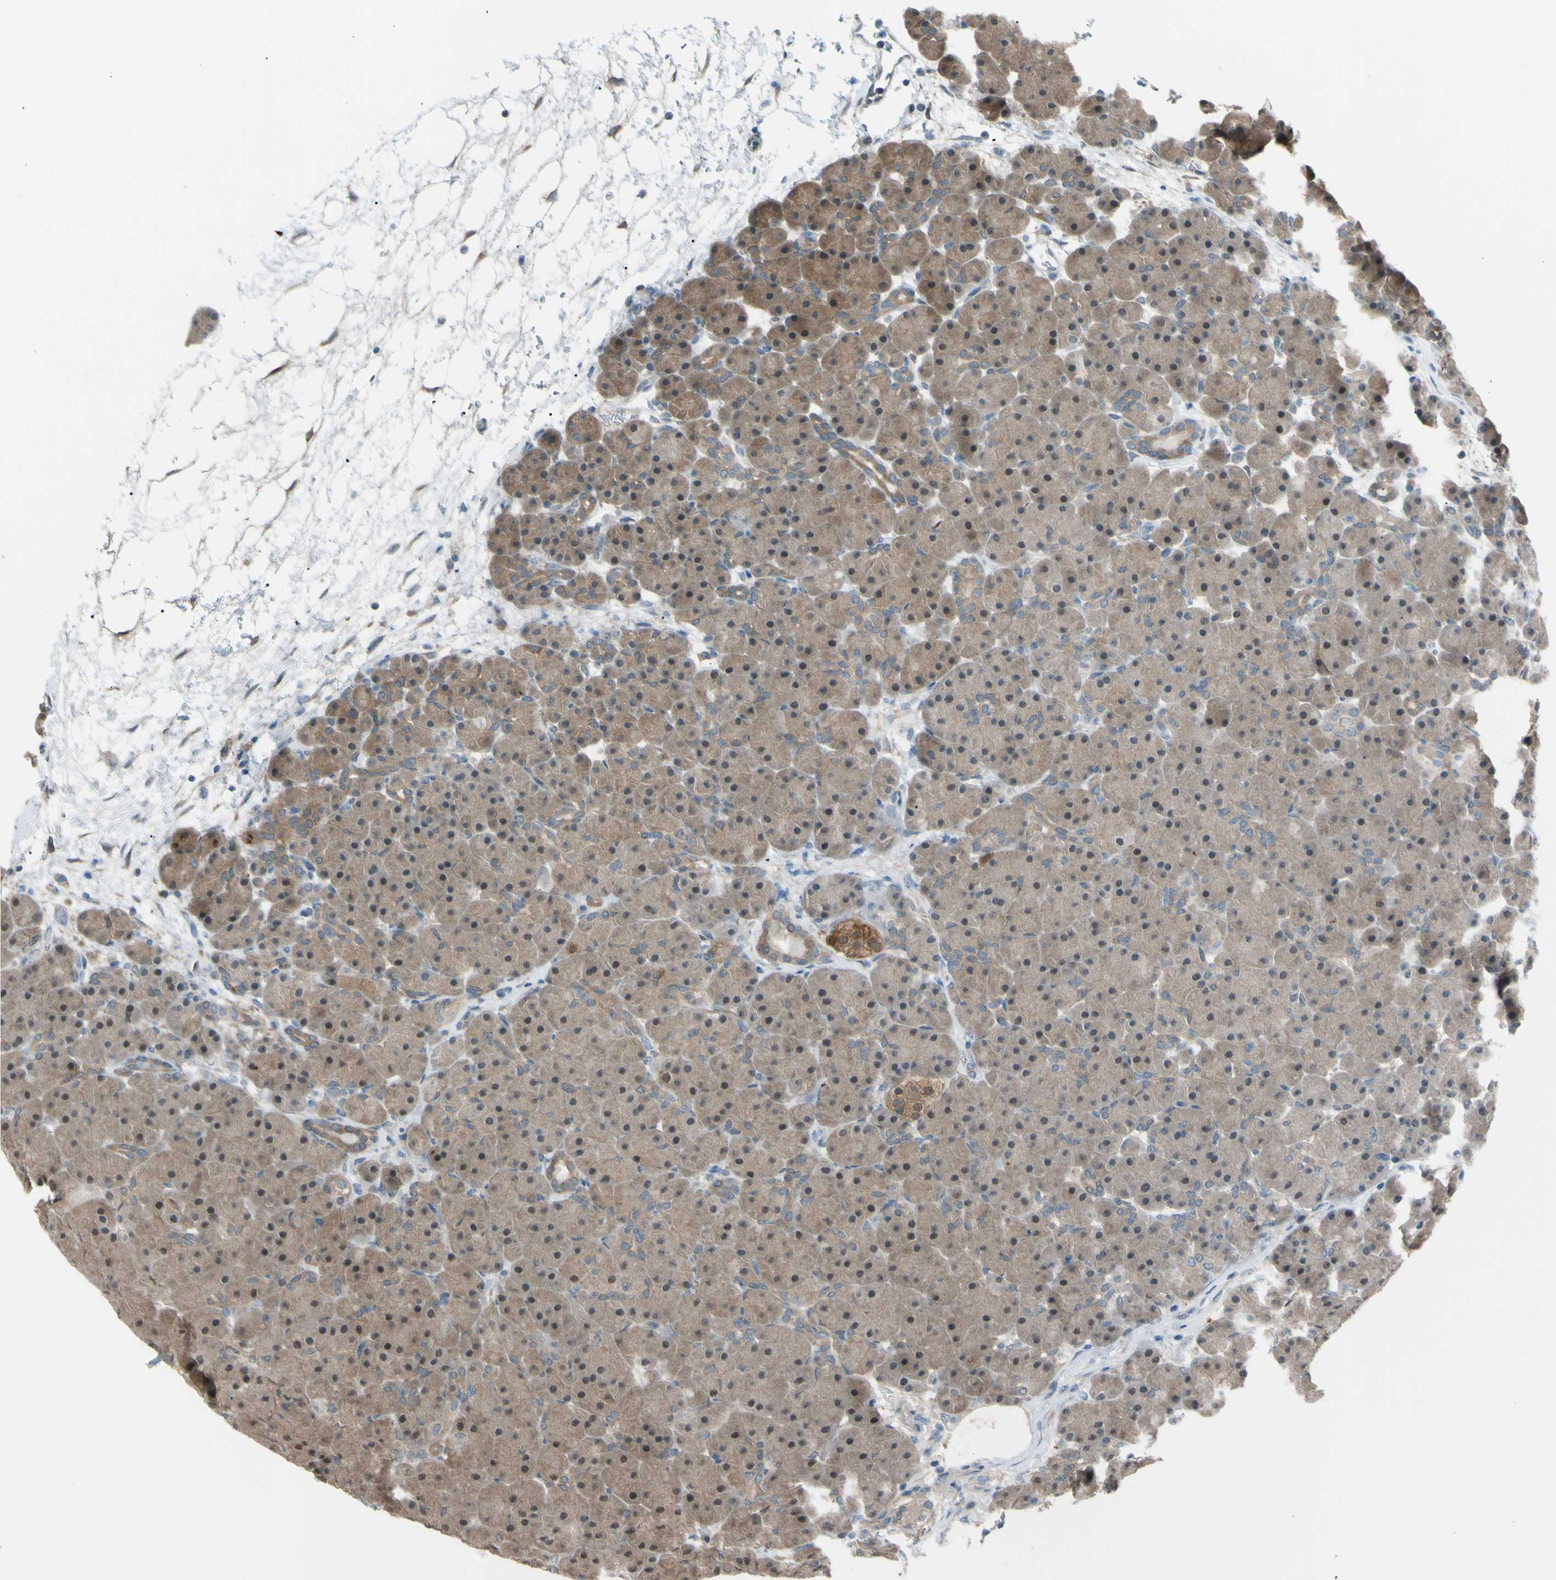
{"staining": {"intensity": "moderate", "quantity": "25%-75%", "location": "cytoplasmic/membranous,nuclear"}, "tissue": "pancreas", "cell_type": "Exocrine glandular cells", "image_type": "normal", "snomed": [{"axis": "morphology", "description": "Normal tissue, NOS"}, {"axis": "topography", "description": "Pancreas"}], "caption": "Pancreas stained for a protein displays moderate cytoplasmic/membranous,nuclear positivity in exocrine glandular cells. (DAB (3,3'-diaminobenzidine) = brown stain, brightfield microscopy at high magnification).", "gene": "YWHAQ", "patient": {"sex": "male", "age": 66}}